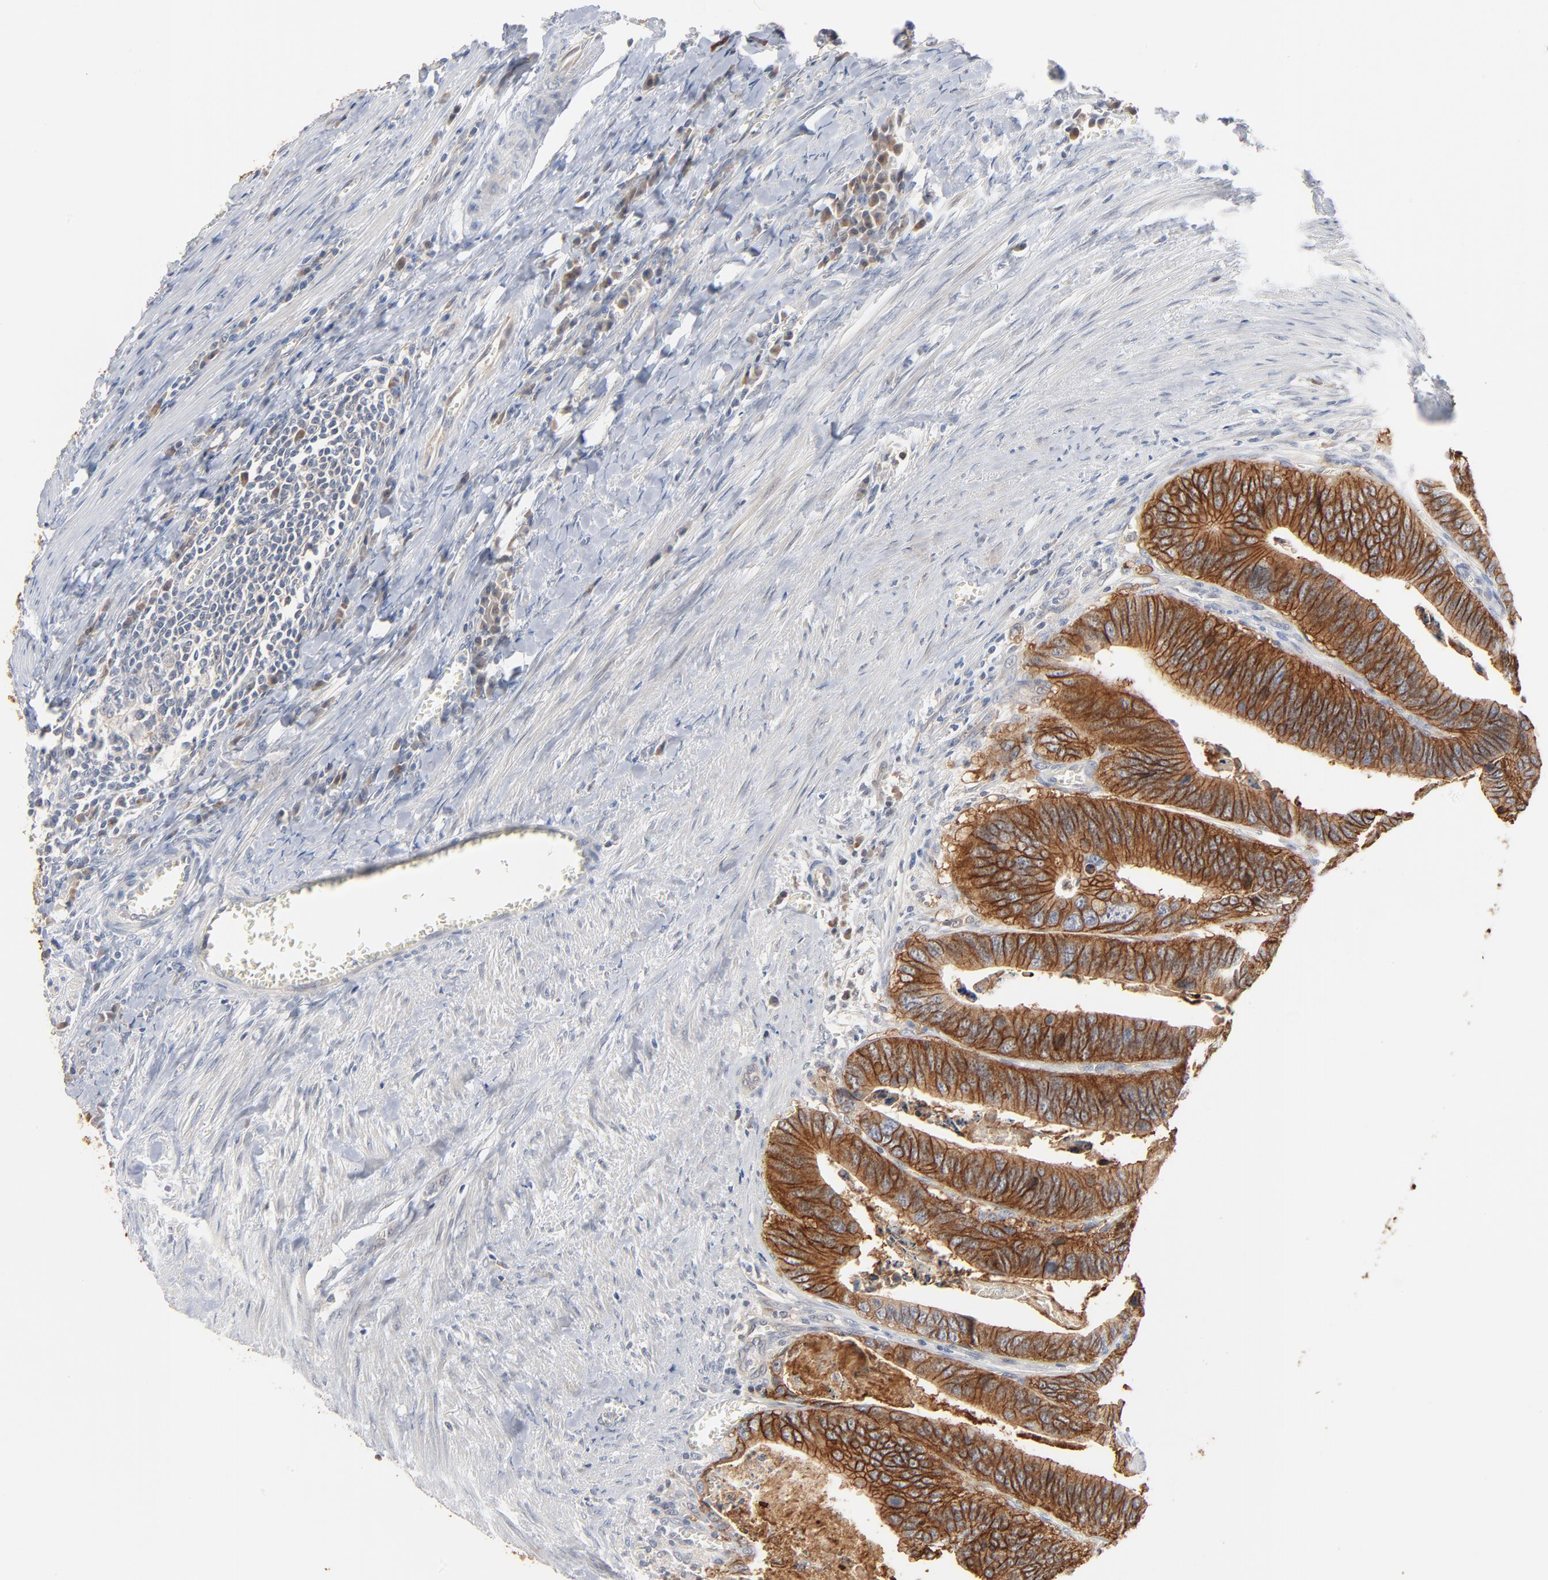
{"staining": {"intensity": "moderate", "quantity": ">75%", "location": "cytoplasmic/membranous"}, "tissue": "colorectal cancer", "cell_type": "Tumor cells", "image_type": "cancer", "snomed": [{"axis": "morphology", "description": "Adenocarcinoma, NOS"}, {"axis": "topography", "description": "Colon"}], "caption": "Colorectal cancer (adenocarcinoma) stained for a protein displays moderate cytoplasmic/membranous positivity in tumor cells.", "gene": "EPCAM", "patient": {"sex": "male", "age": 72}}